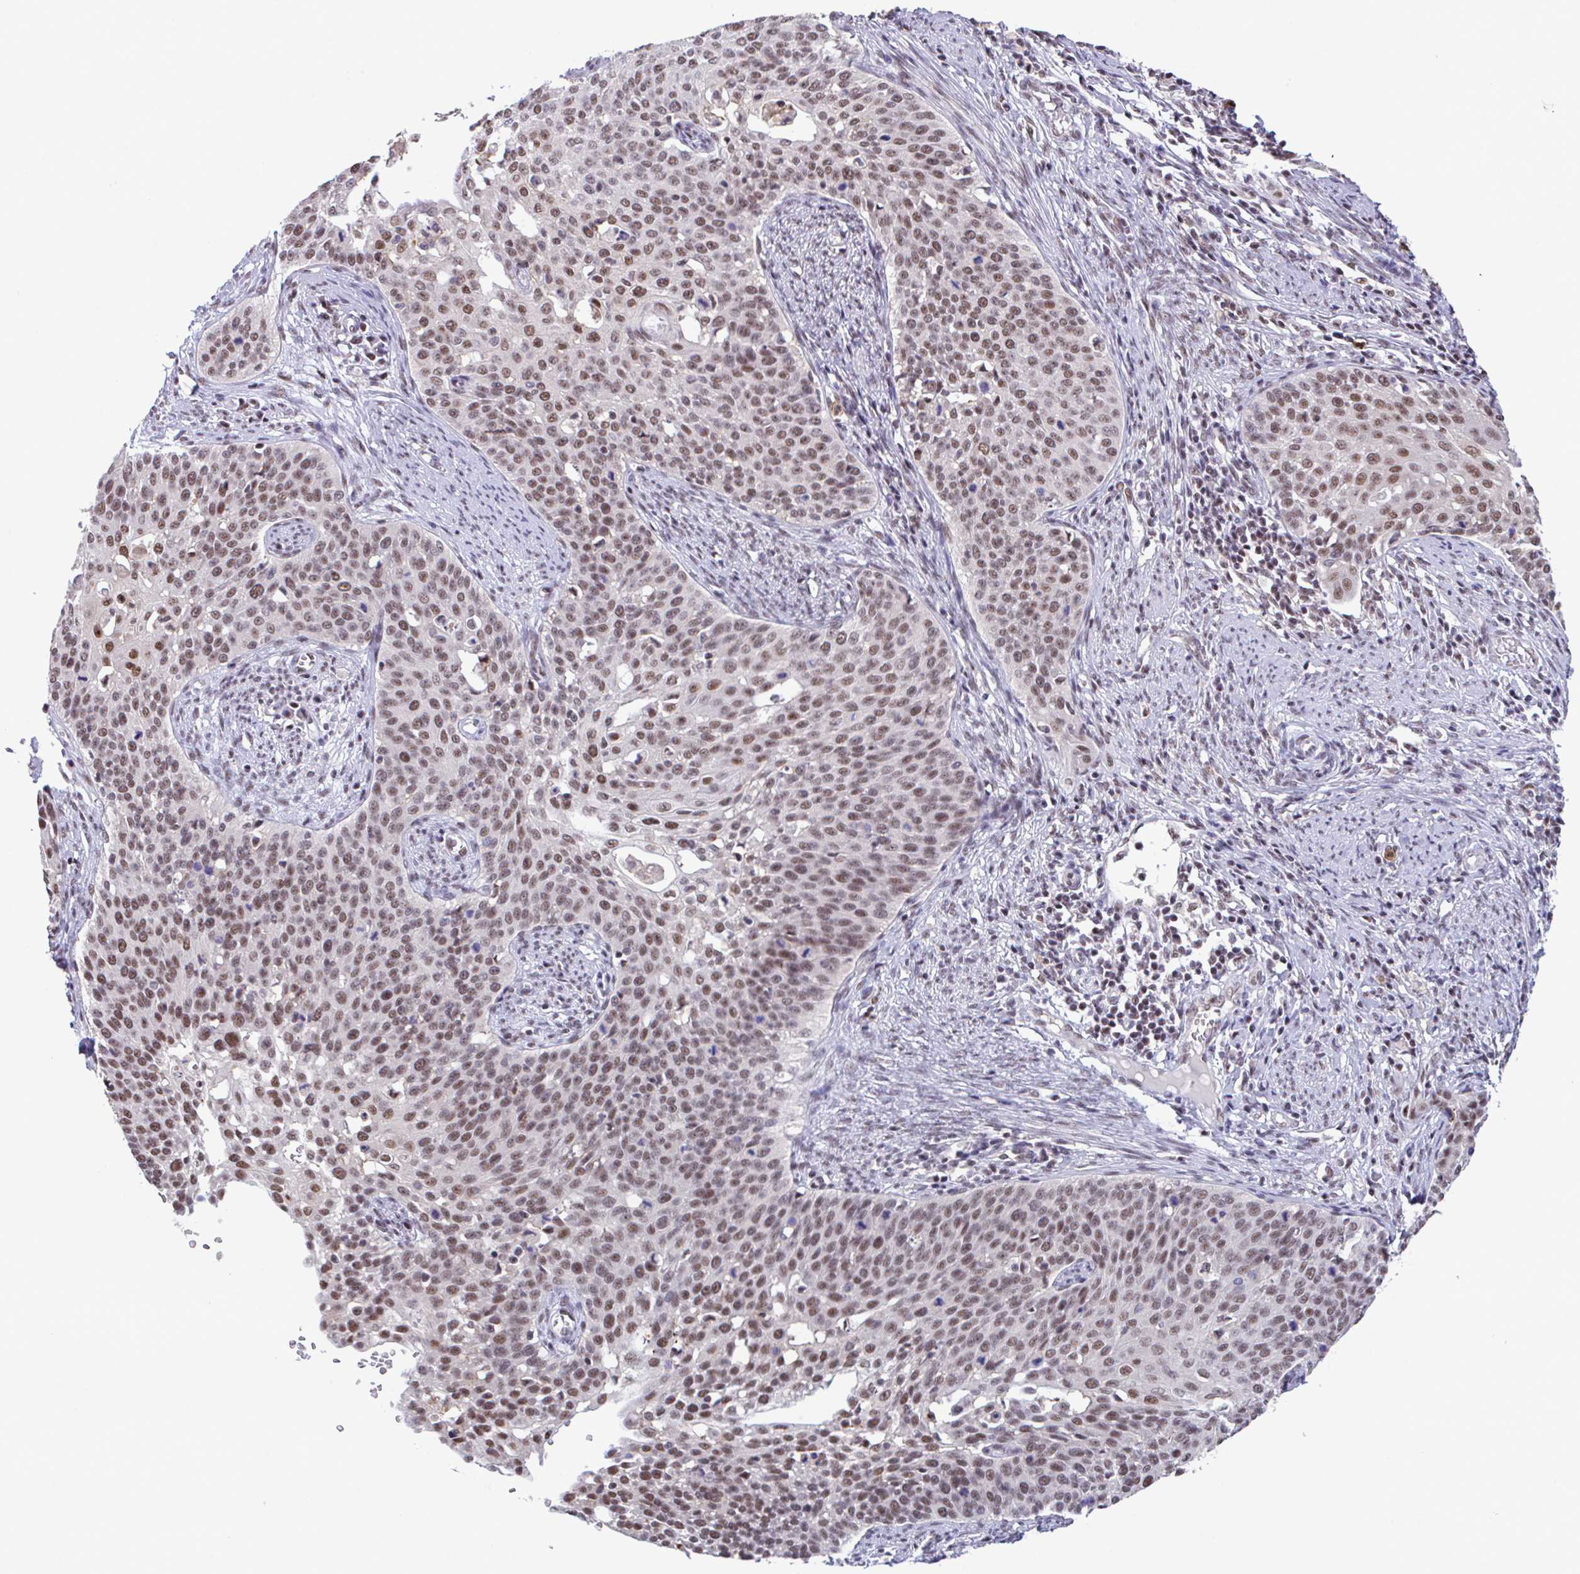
{"staining": {"intensity": "moderate", "quantity": ">75%", "location": "nuclear"}, "tissue": "cervical cancer", "cell_type": "Tumor cells", "image_type": "cancer", "snomed": [{"axis": "morphology", "description": "Squamous cell carcinoma, NOS"}, {"axis": "topography", "description": "Cervix"}], "caption": "Immunohistochemical staining of cervical cancer (squamous cell carcinoma) shows medium levels of moderate nuclear expression in approximately >75% of tumor cells.", "gene": "OR6K3", "patient": {"sex": "female", "age": 44}}